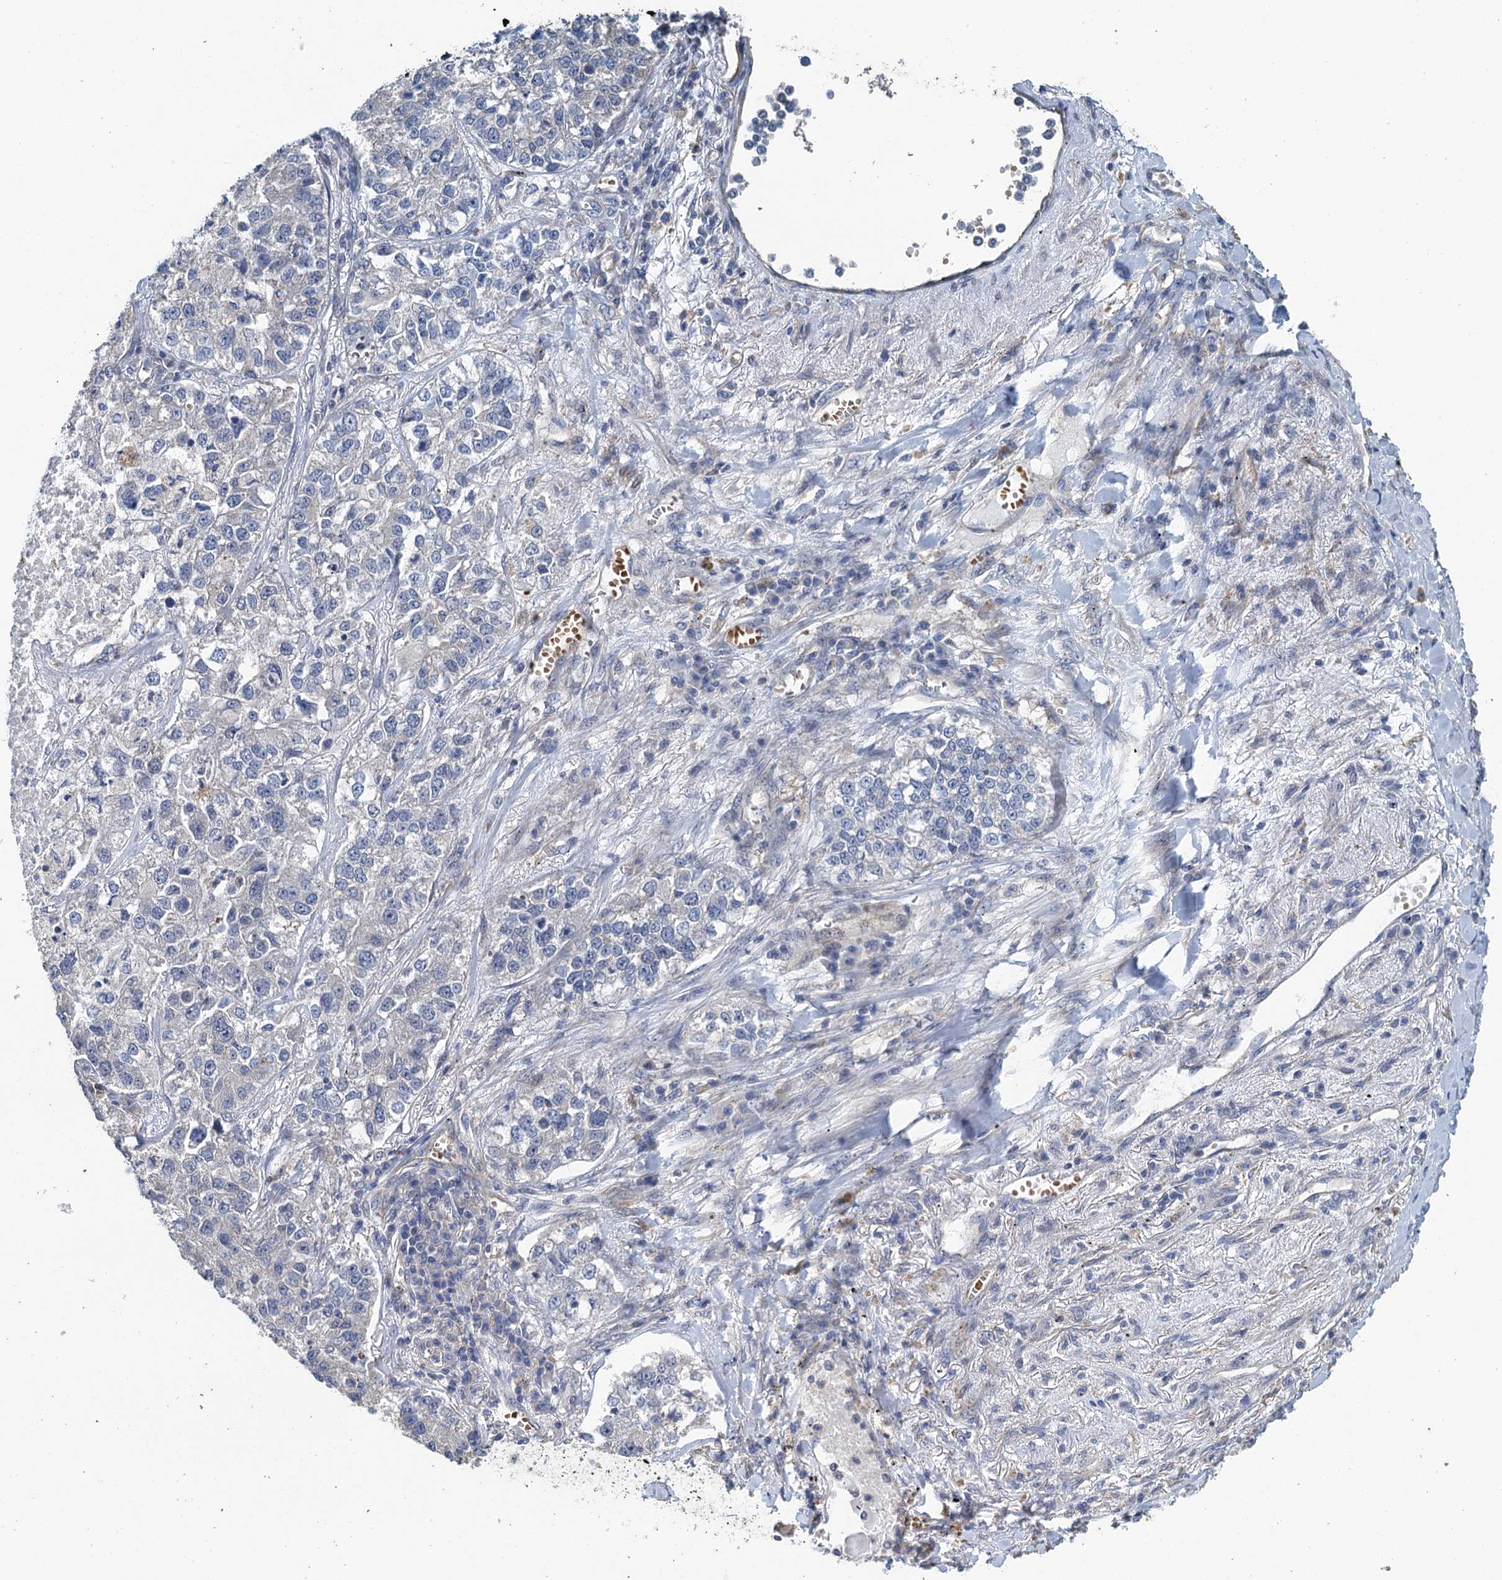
{"staining": {"intensity": "negative", "quantity": "none", "location": "none"}, "tissue": "lung cancer", "cell_type": "Tumor cells", "image_type": "cancer", "snomed": [{"axis": "morphology", "description": "Adenocarcinoma, NOS"}, {"axis": "topography", "description": "Lung"}], "caption": "The IHC micrograph has no significant positivity in tumor cells of lung adenocarcinoma tissue.", "gene": "RSAD2", "patient": {"sex": "male", "age": 49}}